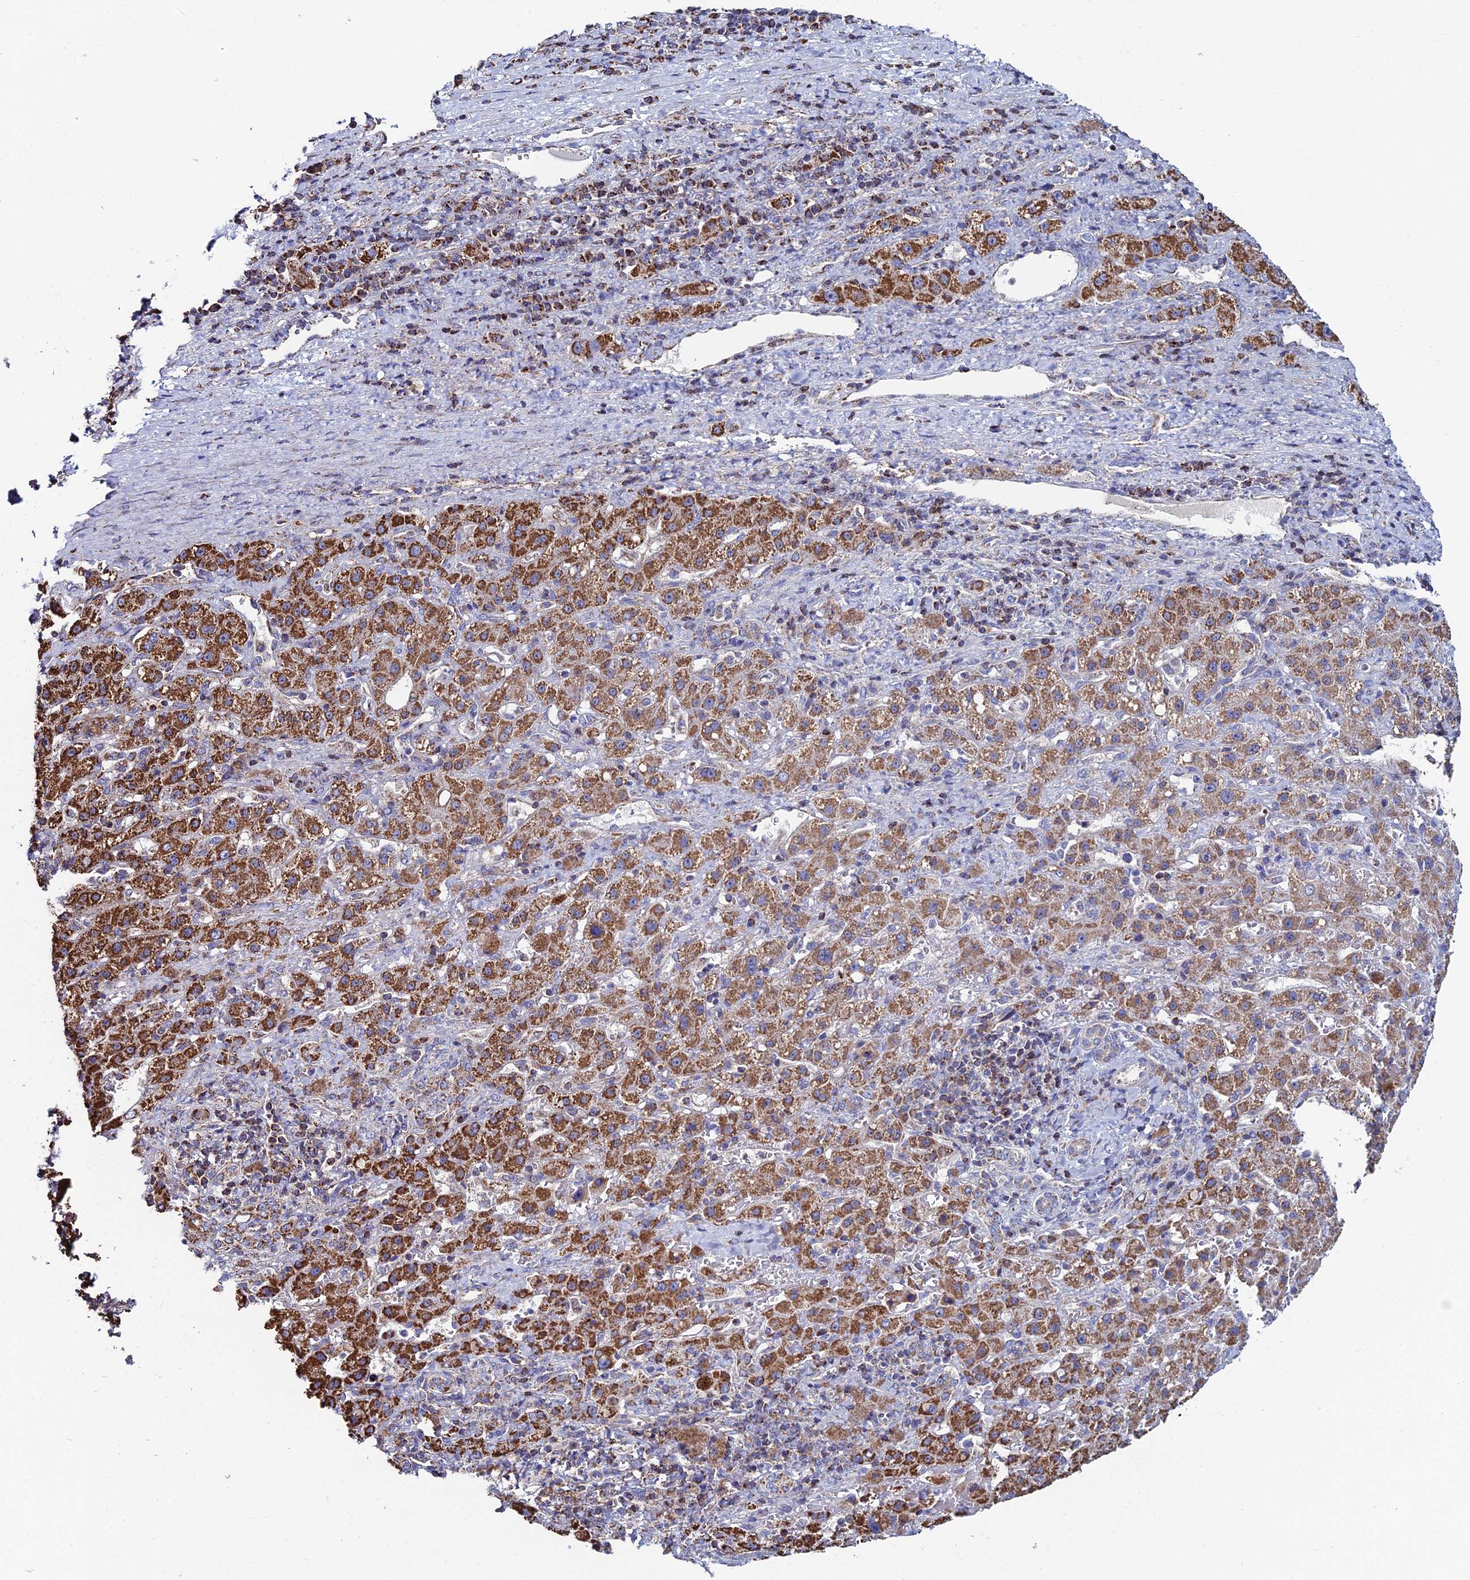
{"staining": {"intensity": "strong", "quantity": "25%-75%", "location": "cytoplasmic/membranous"}, "tissue": "liver cancer", "cell_type": "Tumor cells", "image_type": "cancer", "snomed": [{"axis": "morphology", "description": "Carcinoma, Hepatocellular, NOS"}, {"axis": "topography", "description": "Liver"}], "caption": "Immunohistochemical staining of human hepatocellular carcinoma (liver) demonstrates high levels of strong cytoplasmic/membranous staining in approximately 25%-75% of tumor cells. (DAB (3,3'-diaminobenzidine) IHC, brown staining for protein, blue staining for nuclei).", "gene": "SPOCK2", "patient": {"sex": "female", "age": 58}}